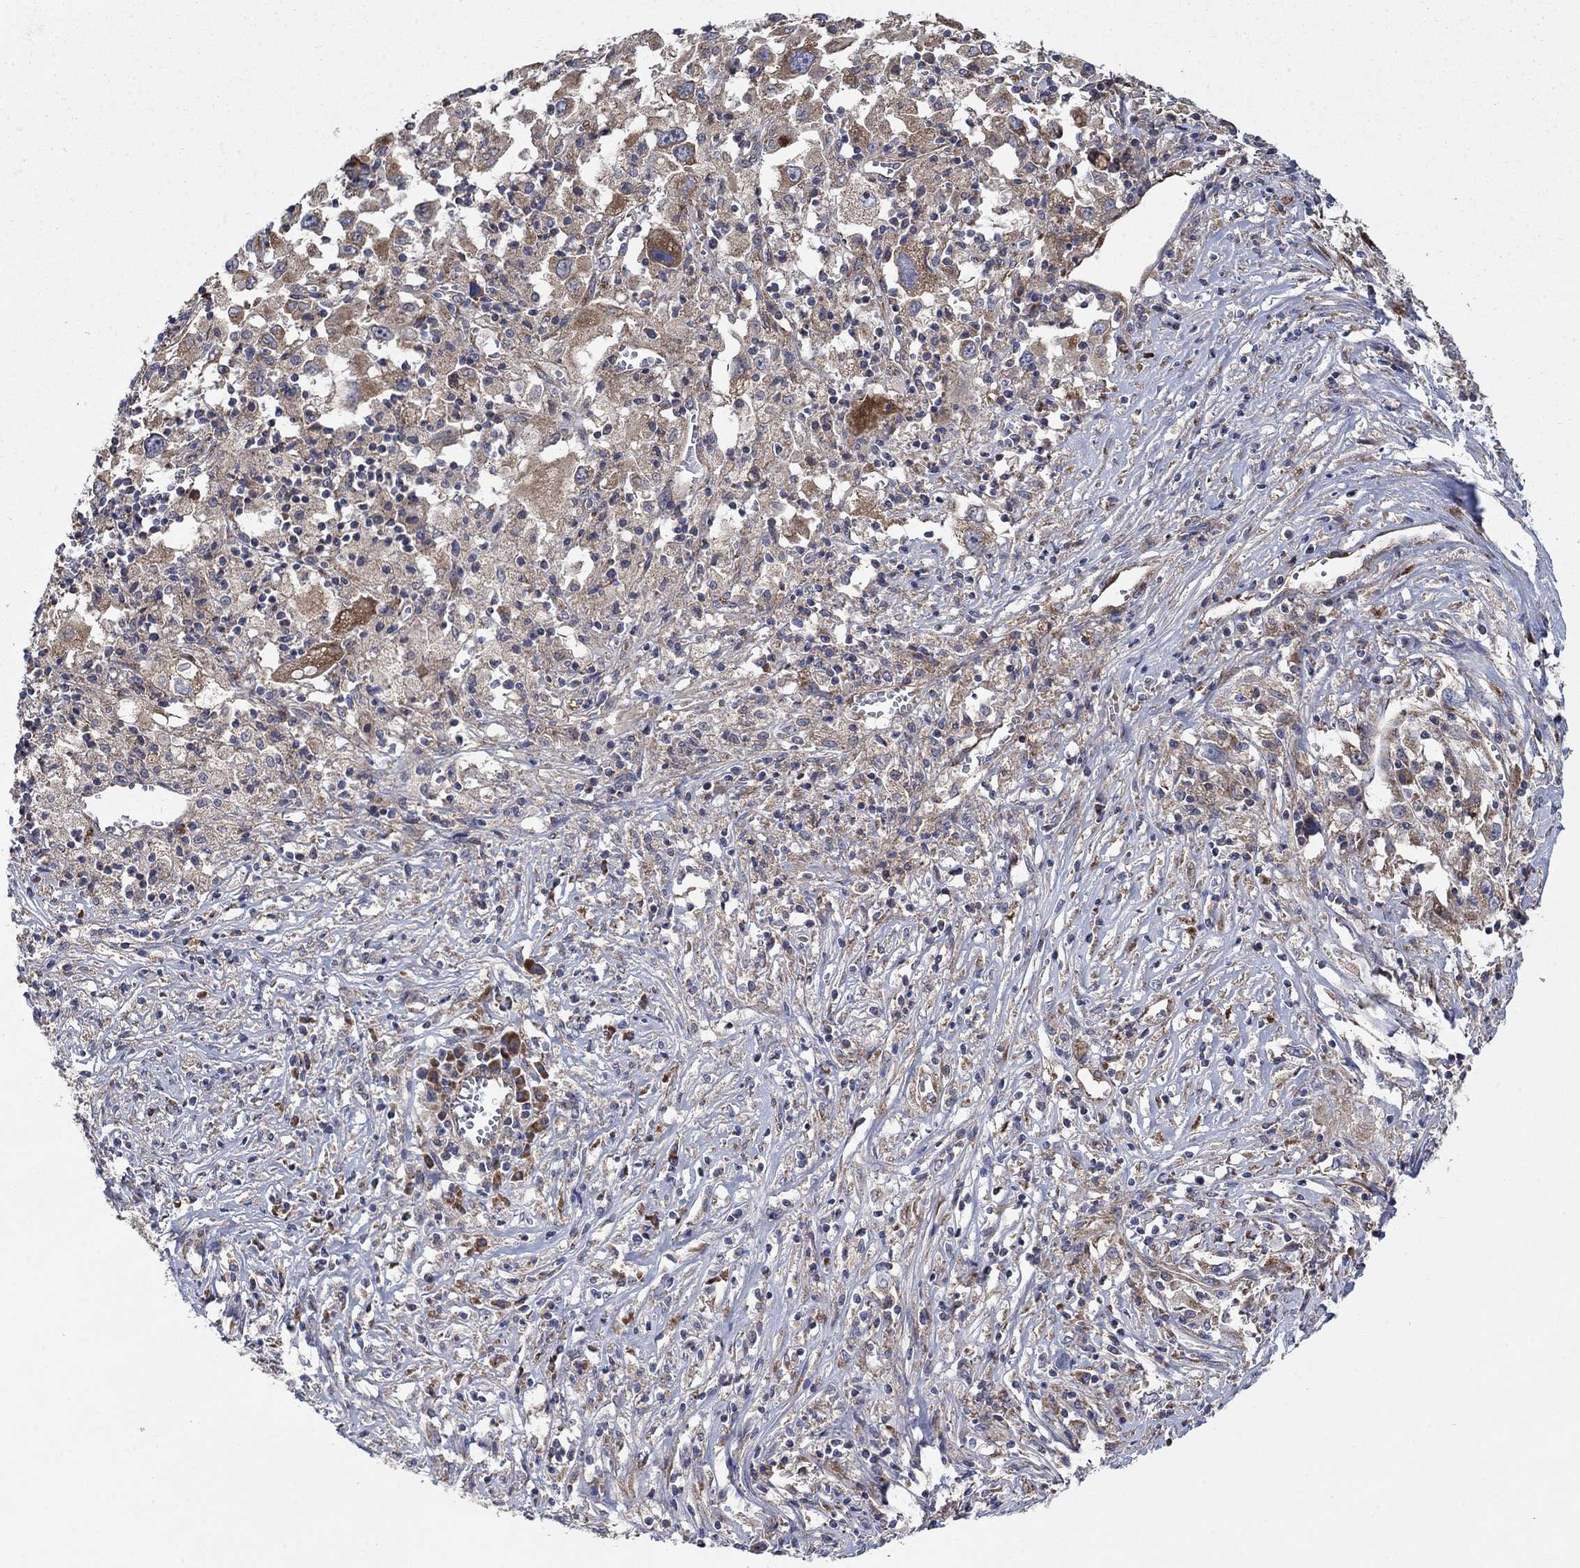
{"staining": {"intensity": "moderate", "quantity": "<25%", "location": "cytoplasmic/membranous"}, "tissue": "melanoma", "cell_type": "Tumor cells", "image_type": "cancer", "snomed": [{"axis": "morphology", "description": "Malignant melanoma, Metastatic site"}, {"axis": "topography", "description": "Soft tissue"}], "caption": "Moderate cytoplasmic/membranous protein staining is appreciated in approximately <25% of tumor cells in malignant melanoma (metastatic site). (Brightfield microscopy of DAB IHC at high magnification).", "gene": "RPLP0", "patient": {"sex": "male", "age": 50}}